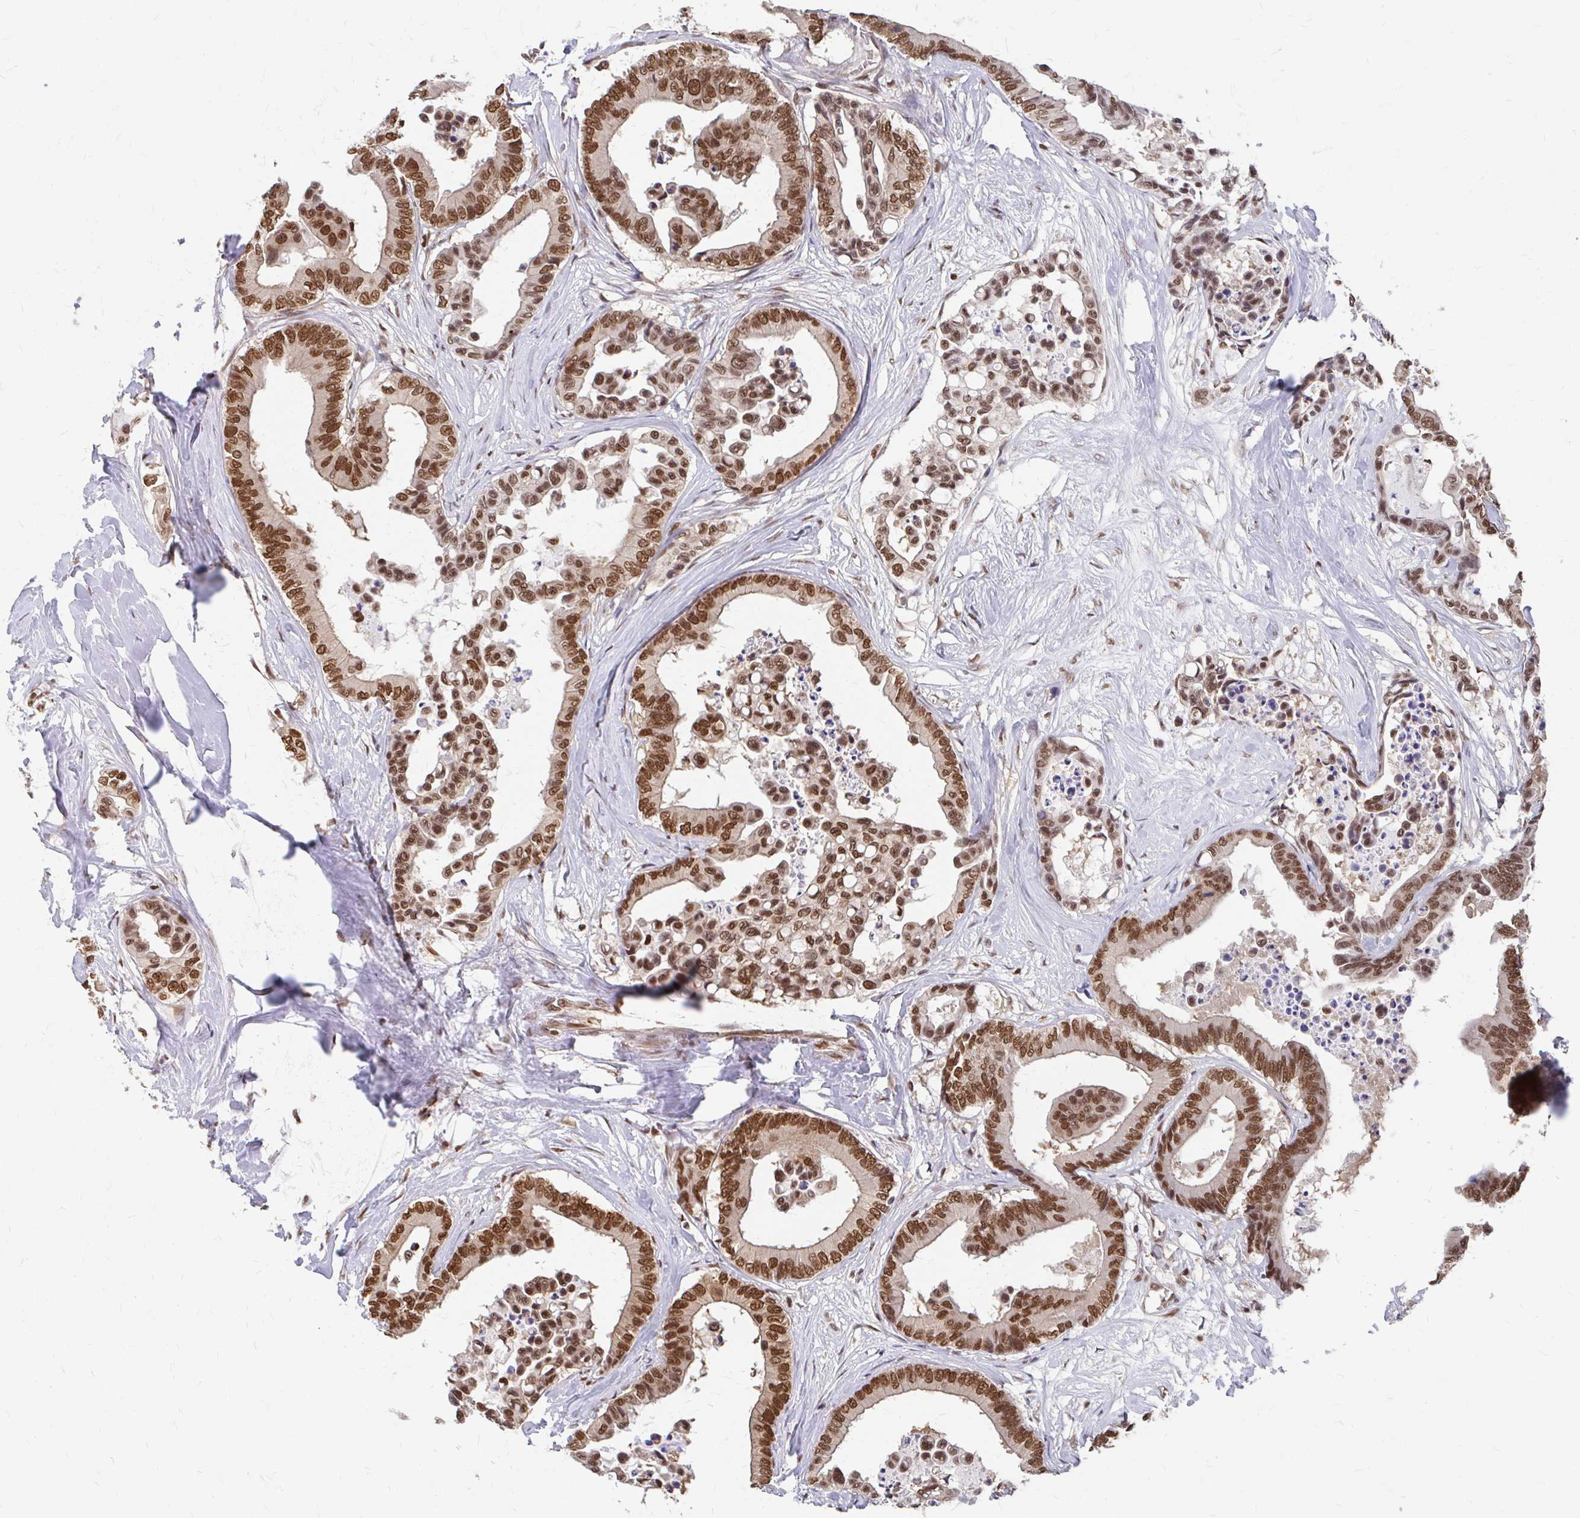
{"staining": {"intensity": "moderate", "quantity": ">75%", "location": "cytoplasmic/membranous,nuclear"}, "tissue": "colorectal cancer", "cell_type": "Tumor cells", "image_type": "cancer", "snomed": [{"axis": "morphology", "description": "Normal tissue, NOS"}, {"axis": "morphology", "description": "Adenocarcinoma, NOS"}, {"axis": "topography", "description": "Colon"}], "caption": "This photomicrograph exhibits immunohistochemistry staining of human colorectal cancer (adenocarcinoma), with medium moderate cytoplasmic/membranous and nuclear expression in about >75% of tumor cells.", "gene": "XPO1", "patient": {"sex": "male", "age": 82}}